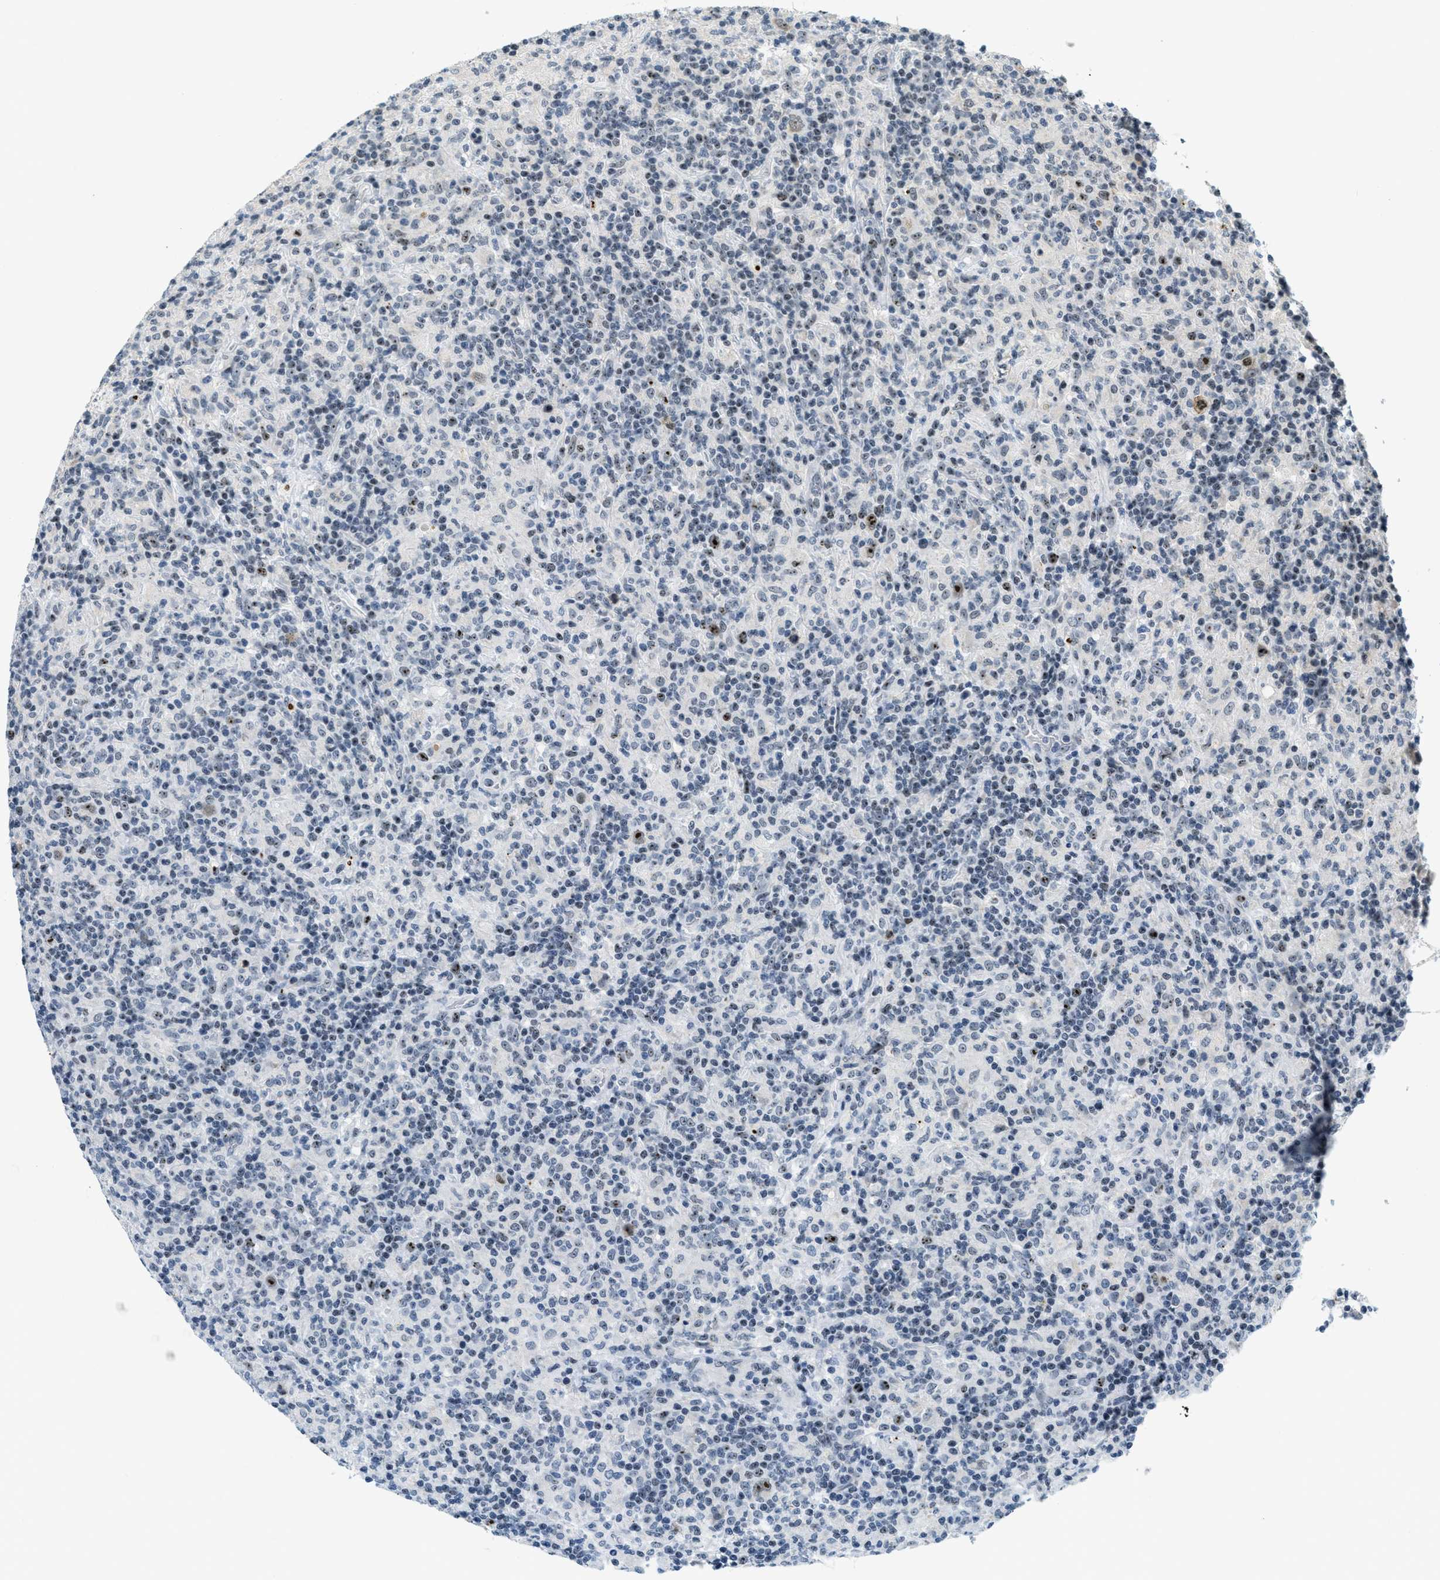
{"staining": {"intensity": "moderate", "quantity": "25%-75%", "location": "nuclear"}, "tissue": "lymphoma", "cell_type": "Tumor cells", "image_type": "cancer", "snomed": [{"axis": "morphology", "description": "Hodgkin's disease, NOS"}, {"axis": "topography", "description": "Lymph node"}], "caption": "Immunohistochemistry (DAB) staining of Hodgkin's disease displays moderate nuclear protein staining in approximately 25%-75% of tumor cells.", "gene": "DDX47", "patient": {"sex": "male", "age": 70}}